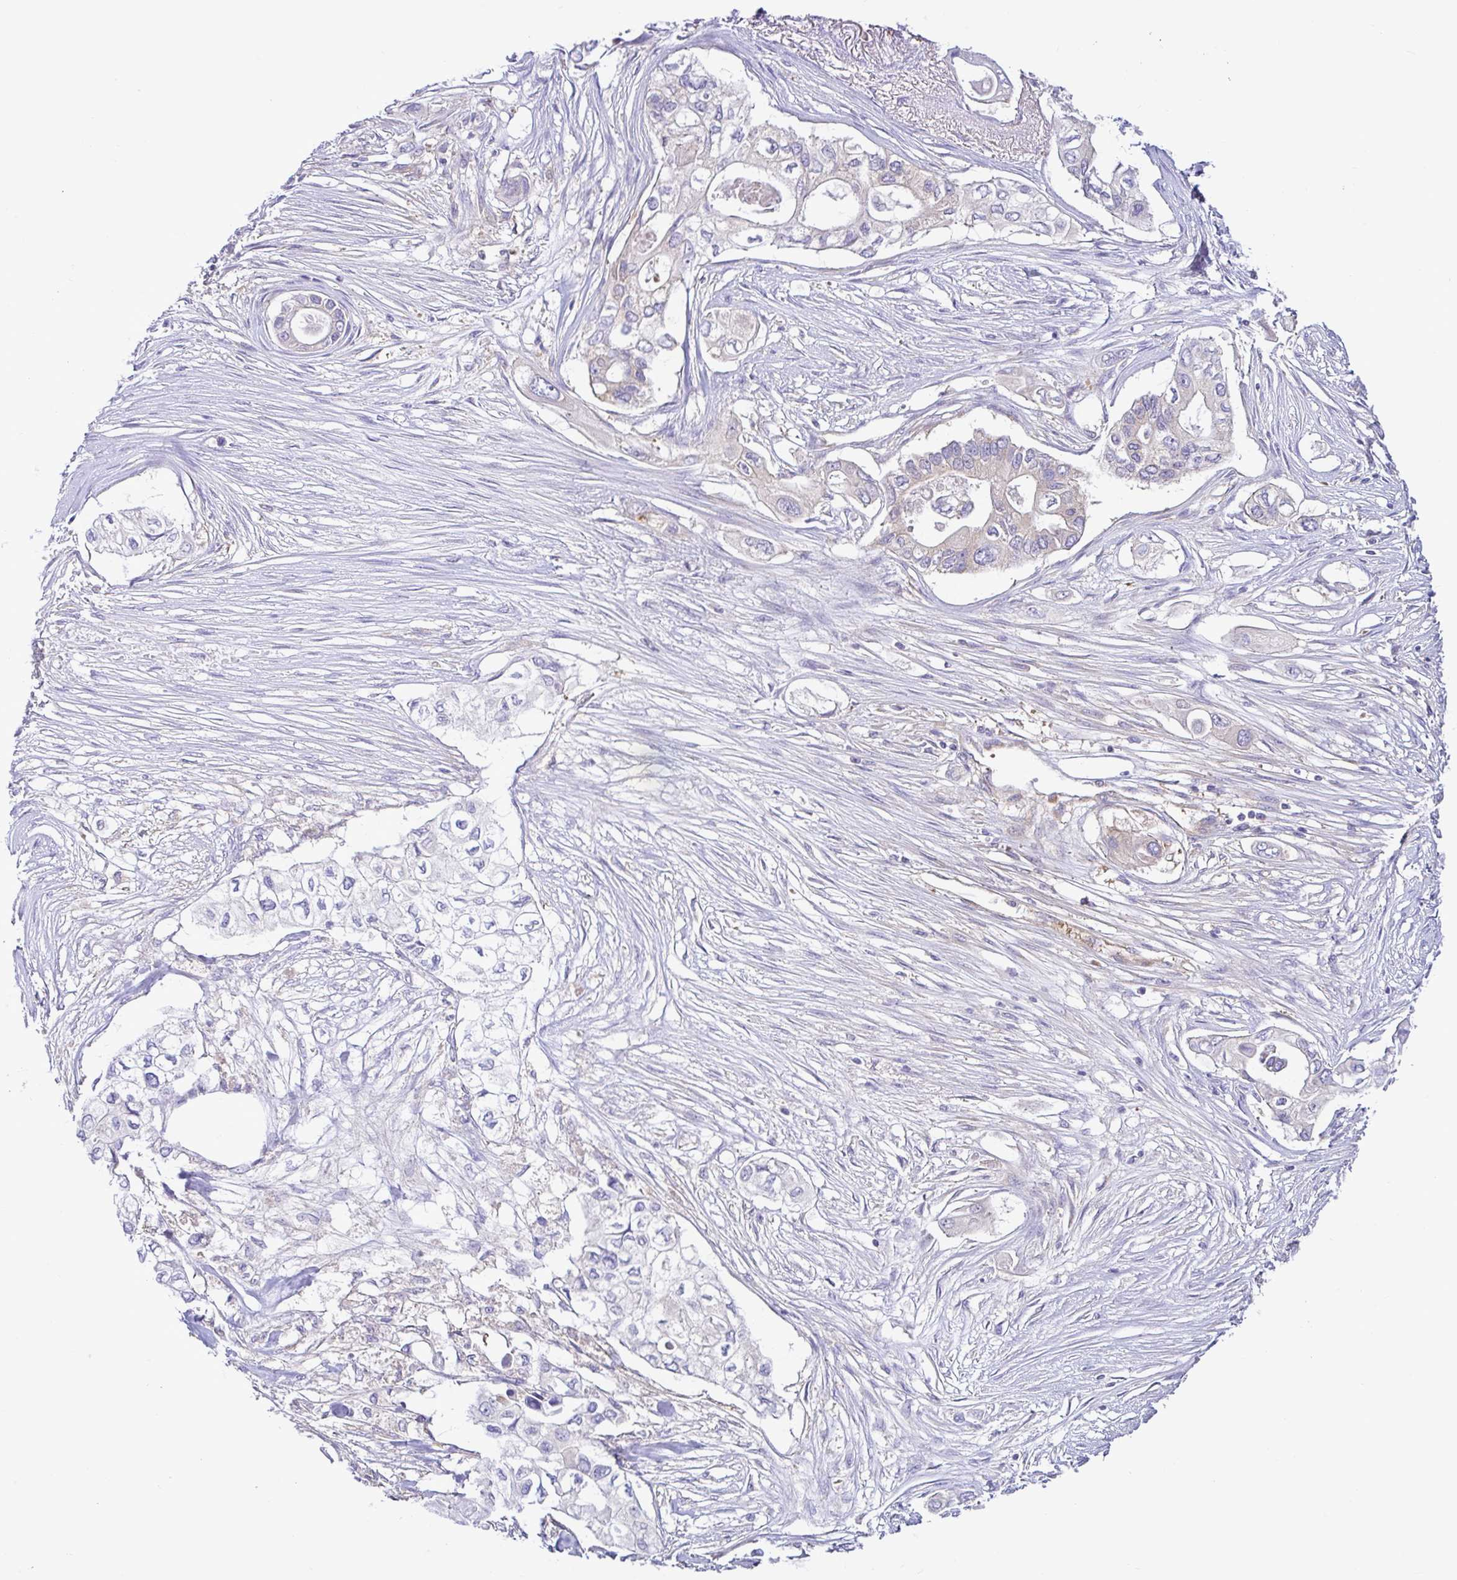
{"staining": {"intensity": "weak", "quantity": "25%-75%", "location": "cytoplasmic/membranous"}, "tissue": "pancreatic cancer", "cell_type": "Tumor cells", "image_type": "cancer", "snomed": [{"axis": "morphology", "description": "Adenocarcinoma, NOS"}, {"axis": "topography", "description": "Pancreas"}], "caption": "Weak cytoplasmic/membranous protein expression is seen in about 25%-75% of tumor cells in pancreatic cancer.", "gene": "LARS1", "patient": {"sex": "female", "age": 63}}